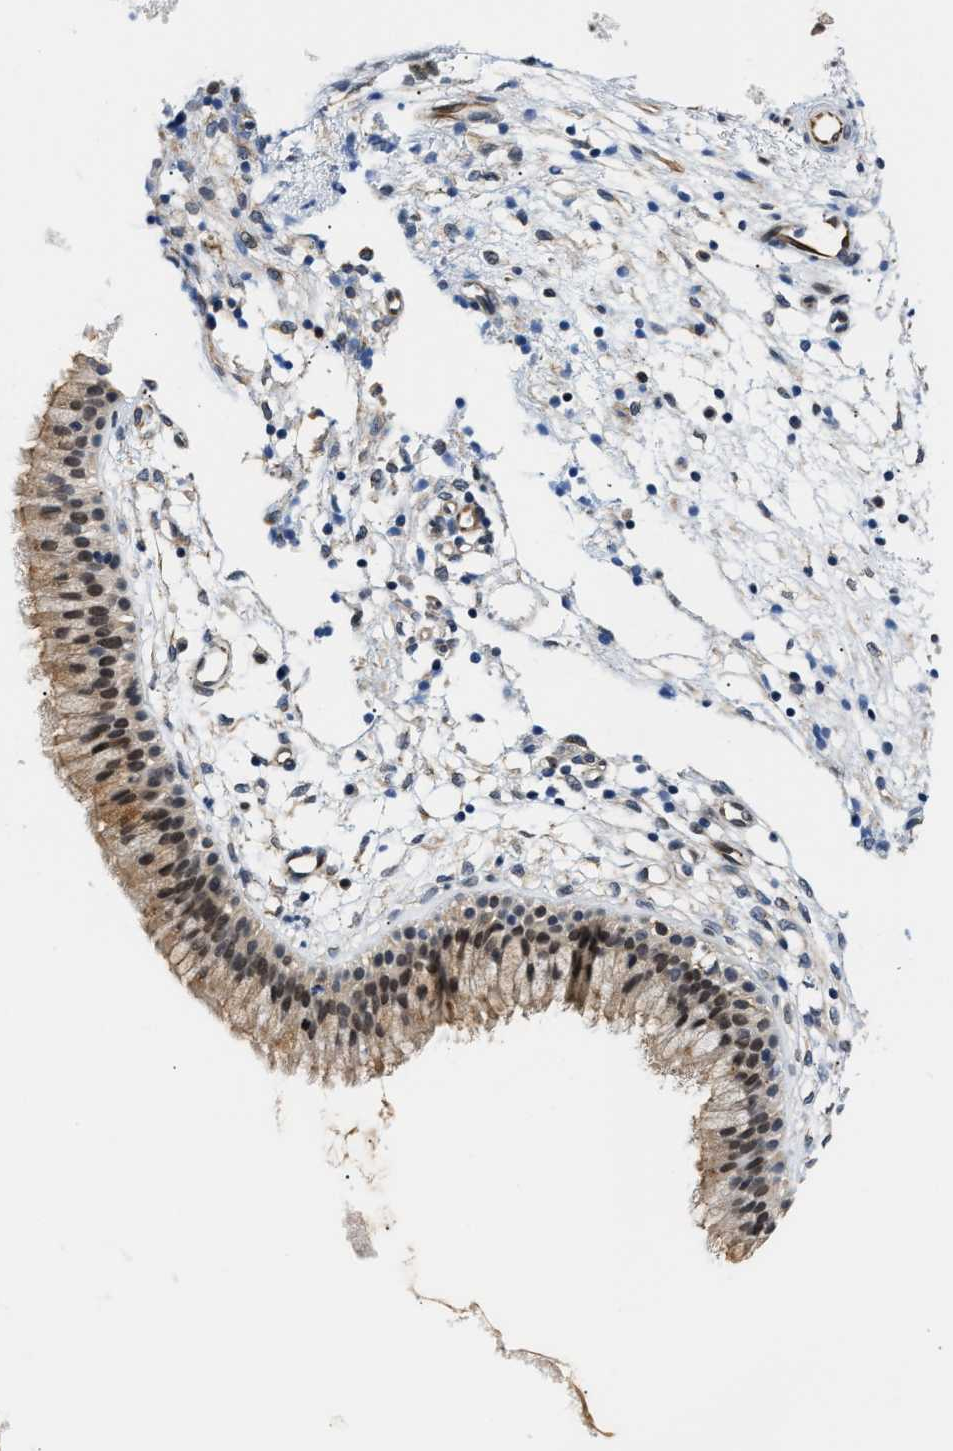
{"staining": {"intensity": "moderate", "quantity": ">75%", "location": "cytoplasmic/membranous,nuclear"}, "tissue": "nasopharynx", "cell_type": "Respiratory epithelial cells", "image_type": "normal", "snomed": [{"axis": "morphology", "description": "Normal tissue, NOS"}, {"axis": "topography", "description": "Nasopharynx"}], "caption": "Immunohistochemical staining of normal human nasopharynx exhibits moderate cytoplasmic/membranous,nuclear protein staining in approximately >75% of respiratory epithelial cells. Ihc stains the protein in brown and the nuclei are stained blue.", "gene": "PPM1H", "patient": {"sex": "male", "age": 21}}